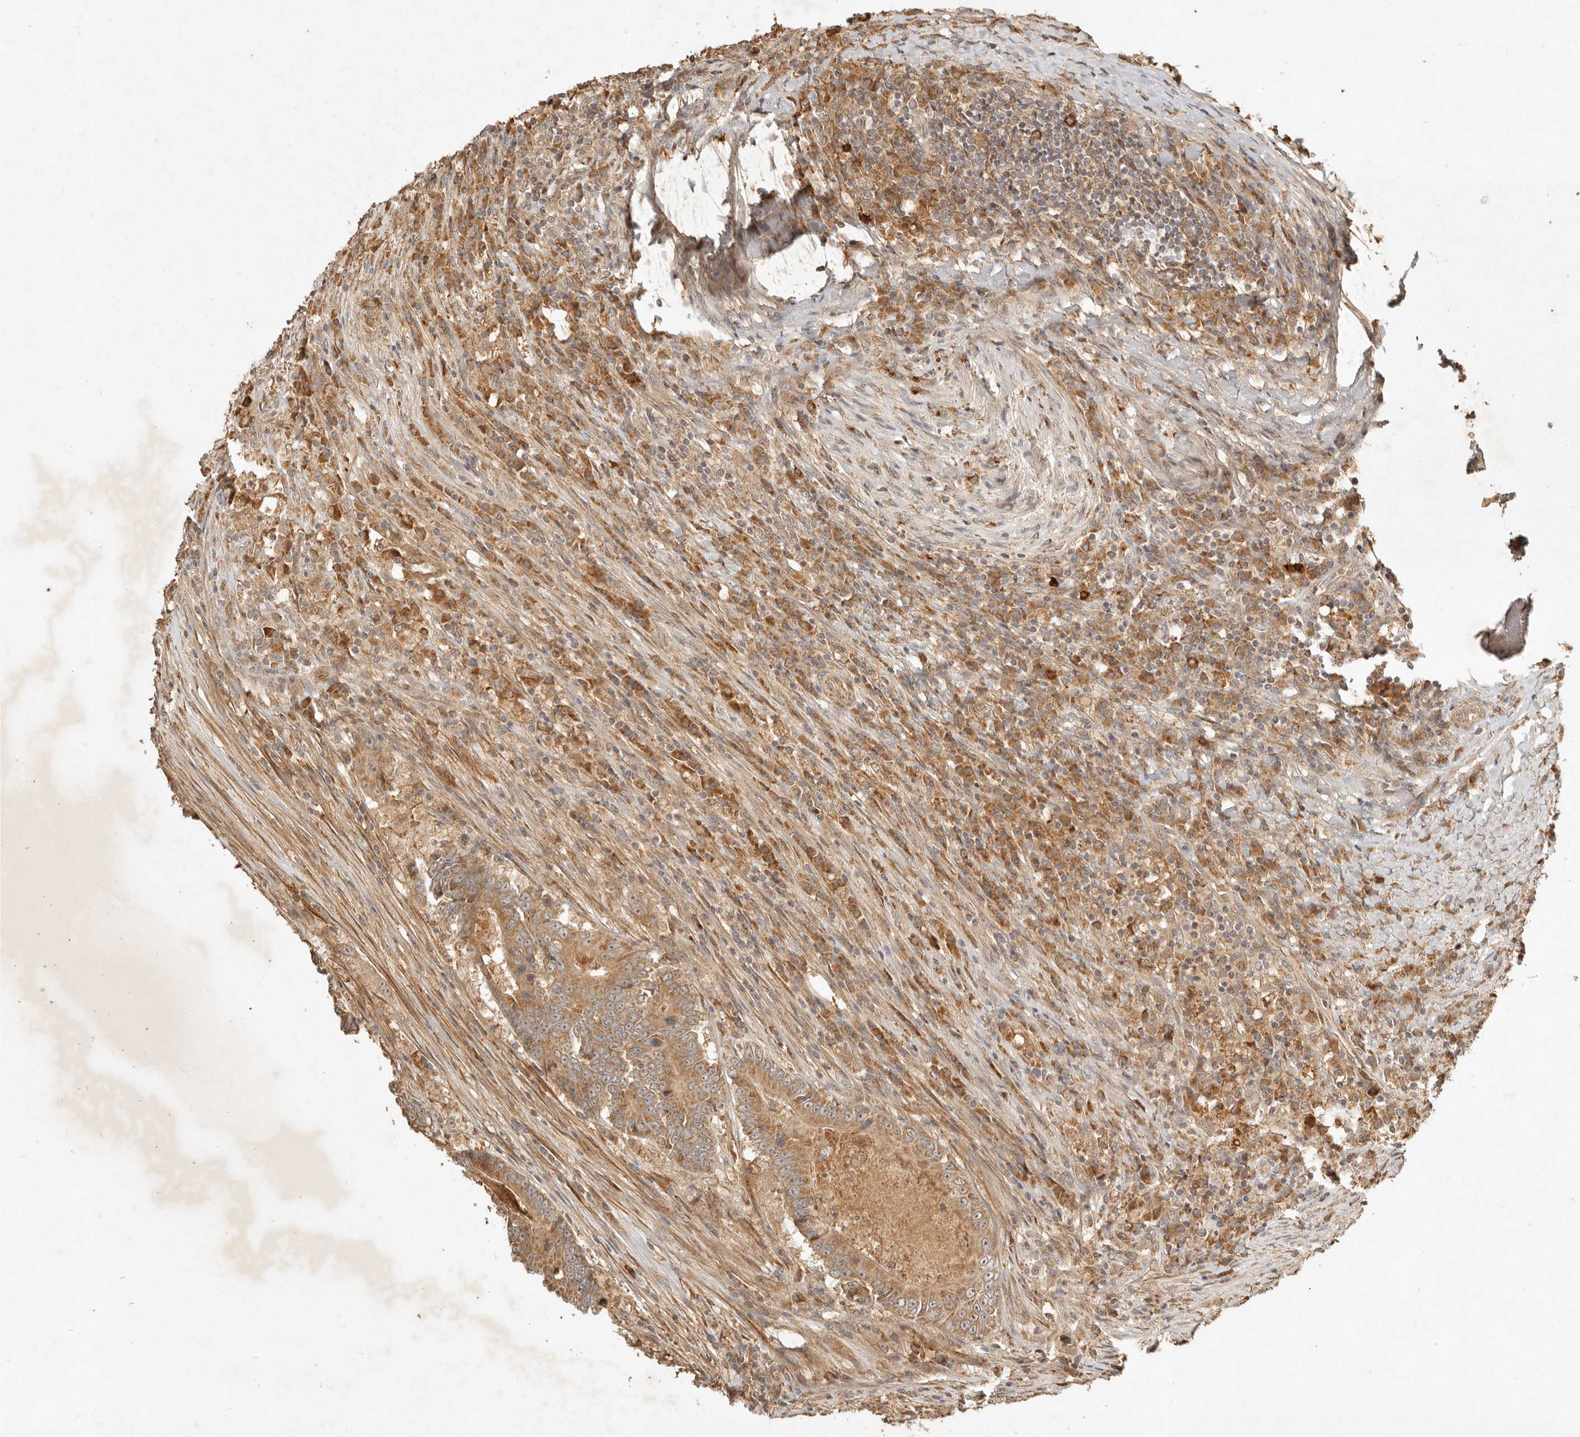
{"staining": {"intensity": "moderate", "quantity": ">75%", "location": "cytoplasmic/membranous"}, "tissue": "colorectal cancer", "cell_type": "Tumor cells", "image_type": "cancer", "snomed": [{"axis": "morphology", "description": "Adenocarcinoma, NOS"}, {"axis": "topography", "description": "Colon"}], "caption": "Adenocarcinoma (colorectal) was stained to show a protein in brown. There is medium levels of moderate cytoplasmic/membranous staining in approximately >75% of tumor cells.", "gene": "CLEC4C", "patient": {"sex": "male", "age": 83}}